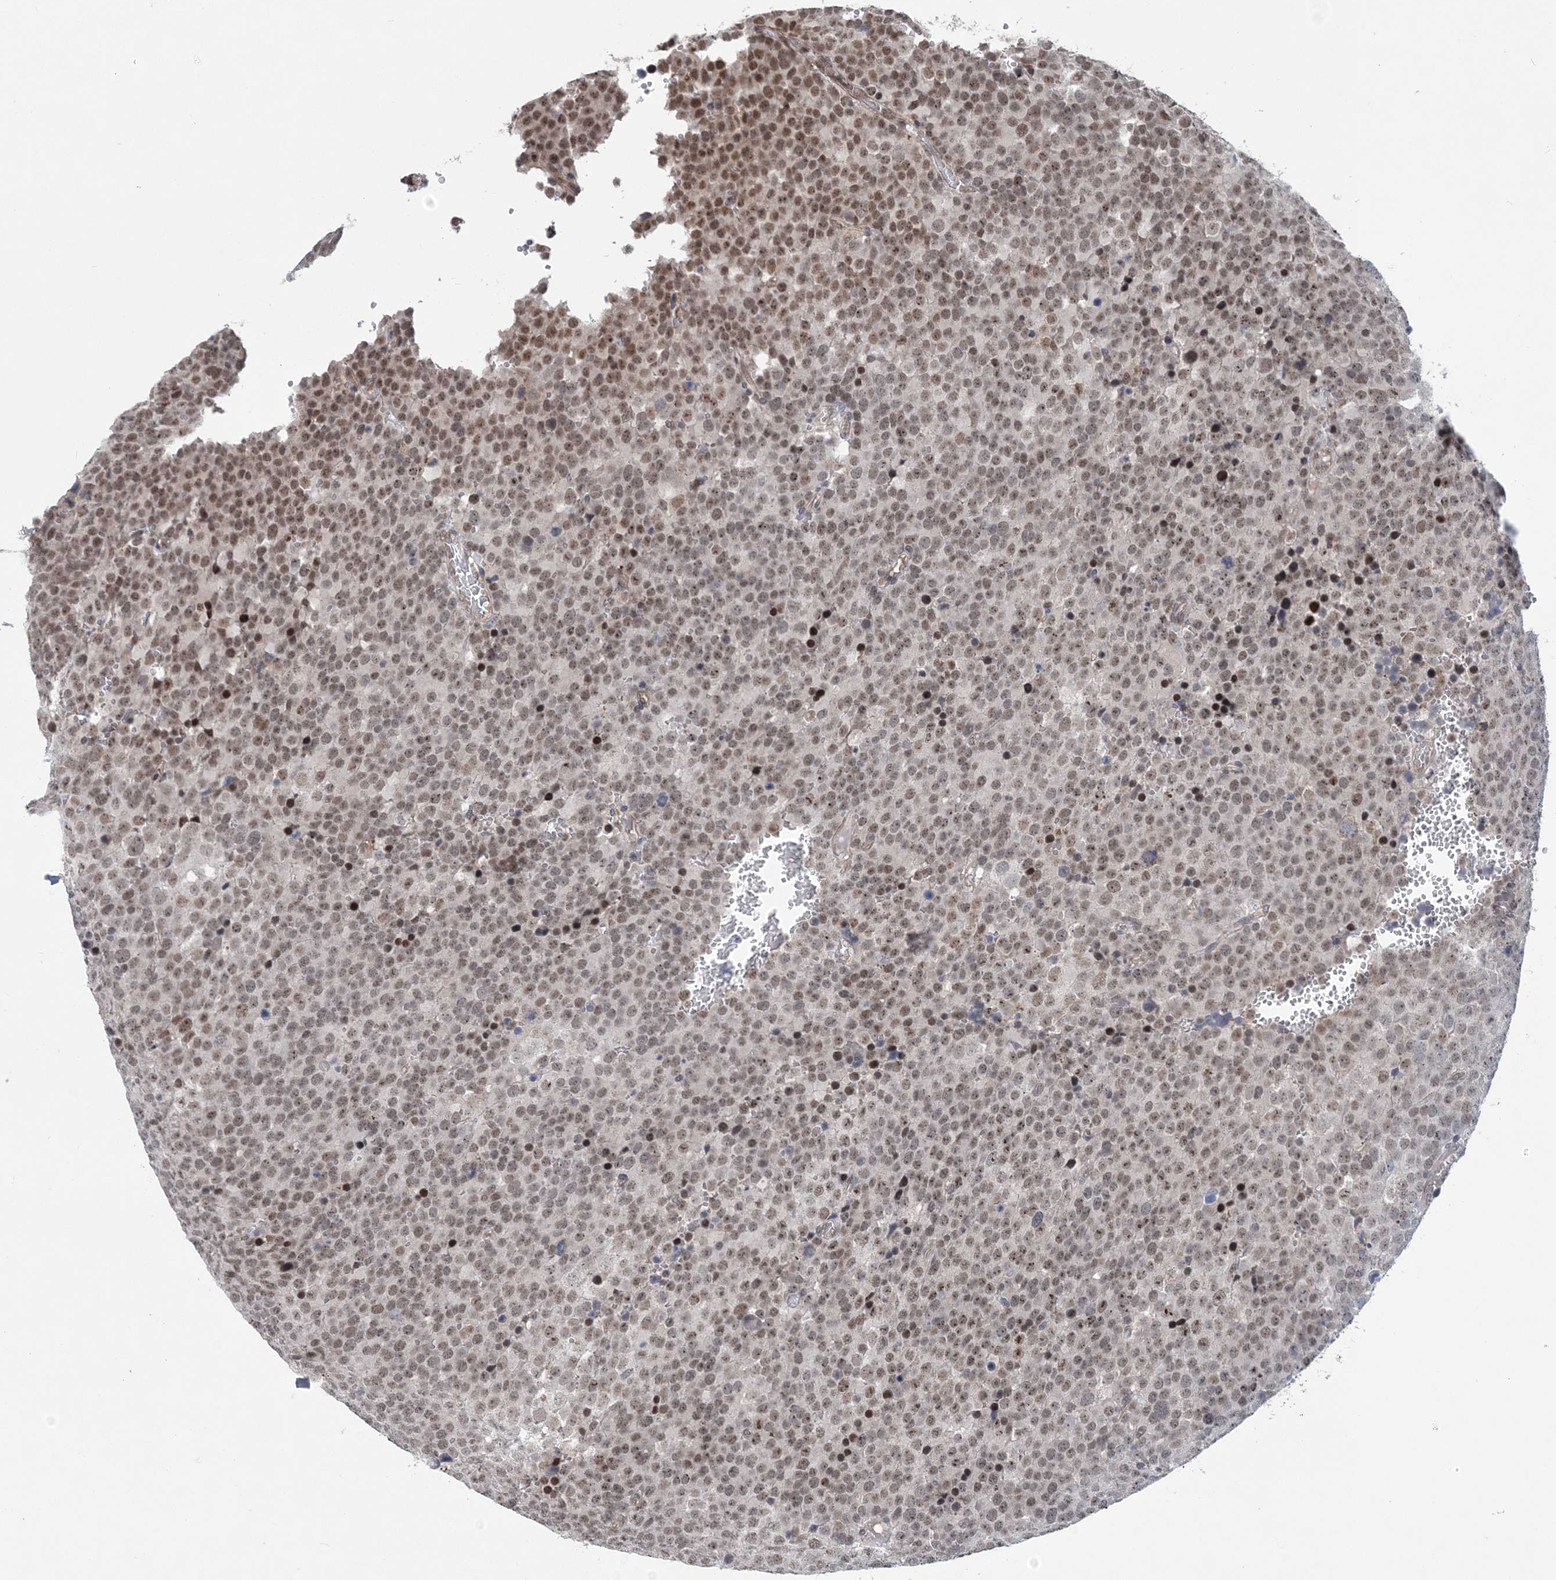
{"staining": {"intensity": "moderate", "quantity": ">75%", "location": "nuclear"}, "tissue": "testis cancer", "cell_type": "Tumor cells", "image_type": "cancer", "snomed": [{"axis": "morphology", "description": "Seminoma, NOS"}, {"axis": "topography", "description": "Testis"}], "caption": "This image exhibits testis seminoma stained with immunohistochemistry (IHC) to label a protein in brown. The nuclear of tumor cells show moderate positivity for the protein. Nuclei are counter-stained blue.", "gene": "CCDC152", "patient": {"sex": "male", "age": 71}}